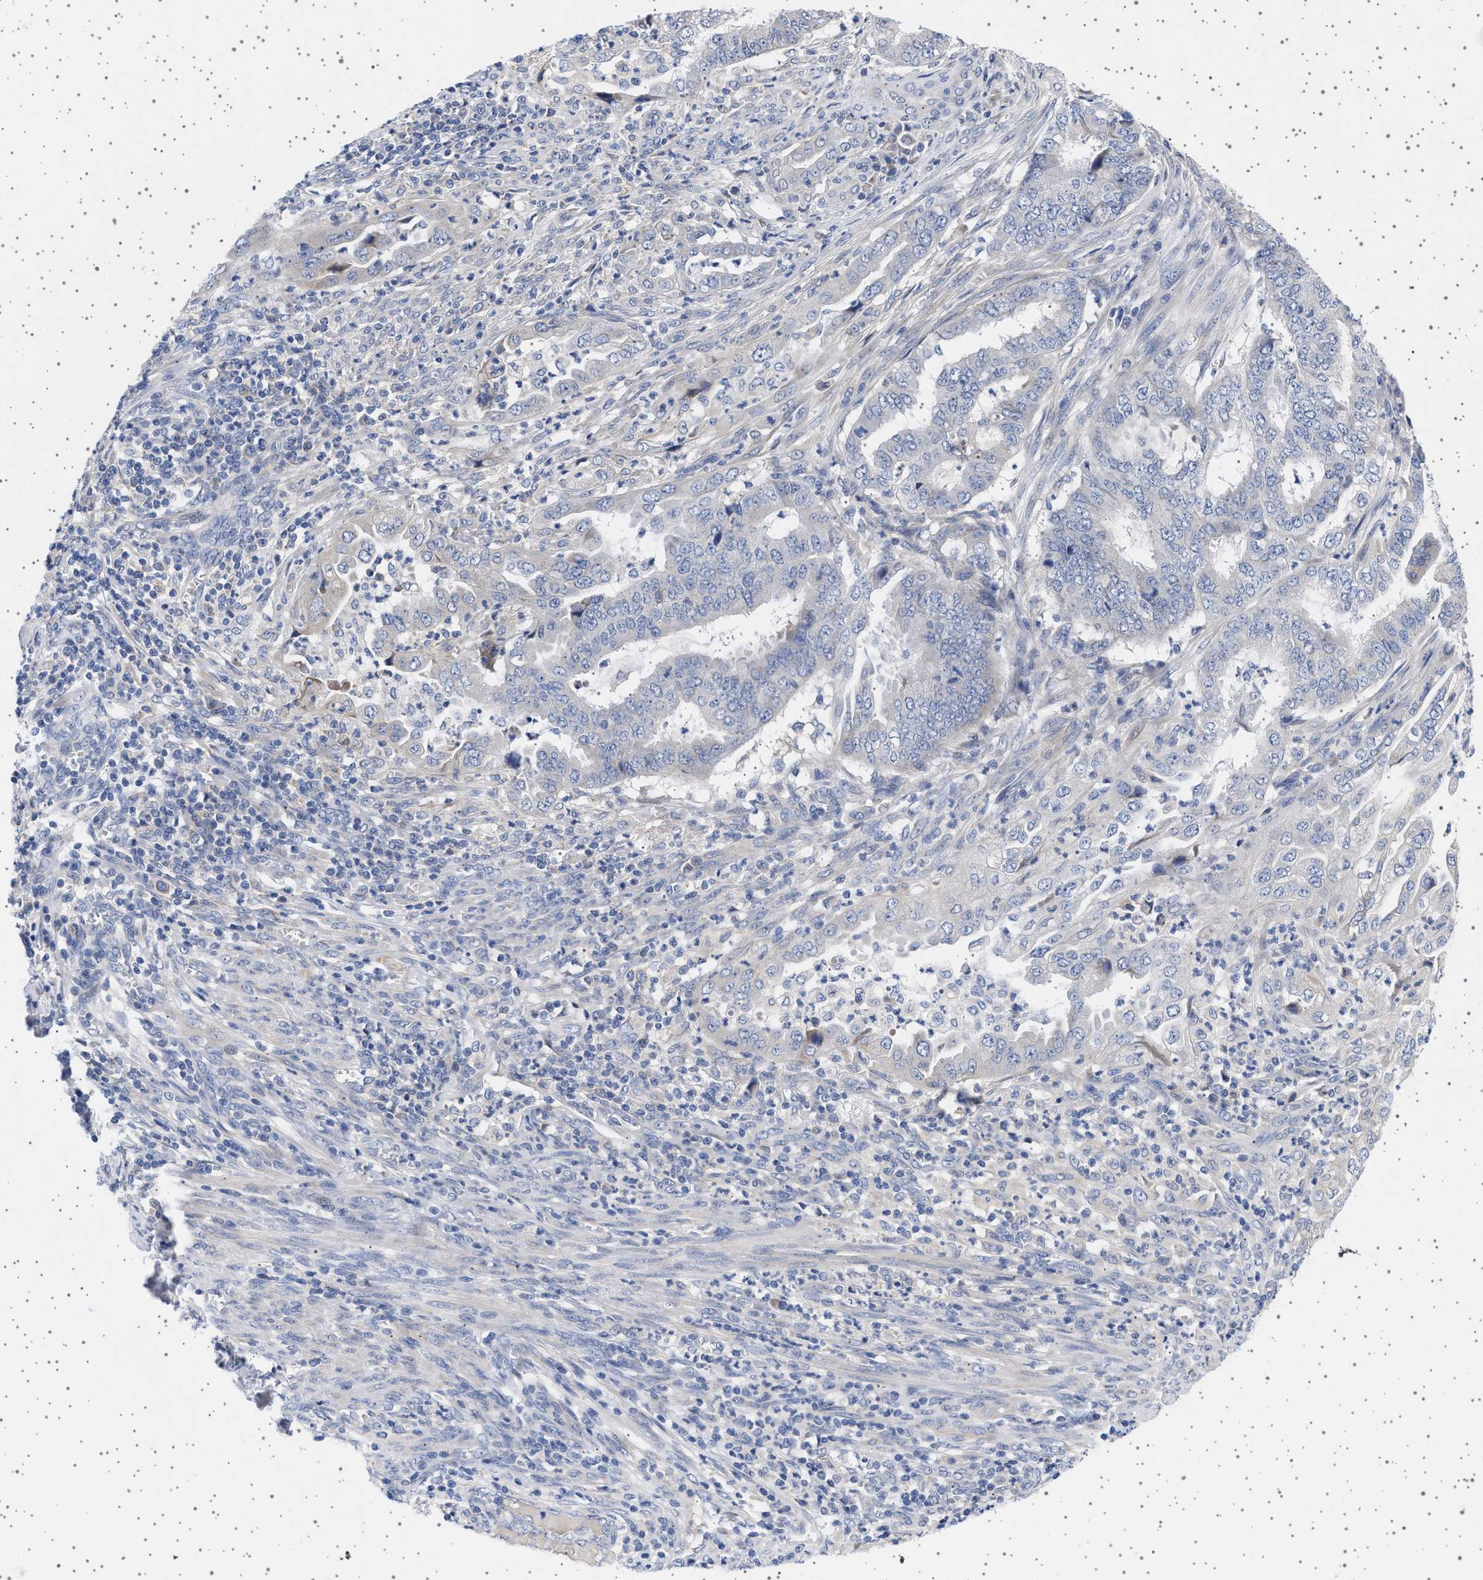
{"staining": {"intensity": "negative", "quantity": "none", "location": "none"}, "tissue": "endometrial cancer", "cell_type": "Tumor cells", "image_type": "cancer", "snomed": [{"axis": "morphology", "description": "Adenocarcinoma, NOS"}, {"axis": "topography", "description": "Endometrium"}], "caption": "Immunohistochemistry of endometrial cancer (adenocarcinoma) exhibits no expression in tumor cells. (Brightfield microscopy of DAB (3,3'-diaminobenzidine) immunohistochemistry (IHC) at high magnification).", "gene": "TRMT10B", "patient": {"sex": "female", "age": 51}}